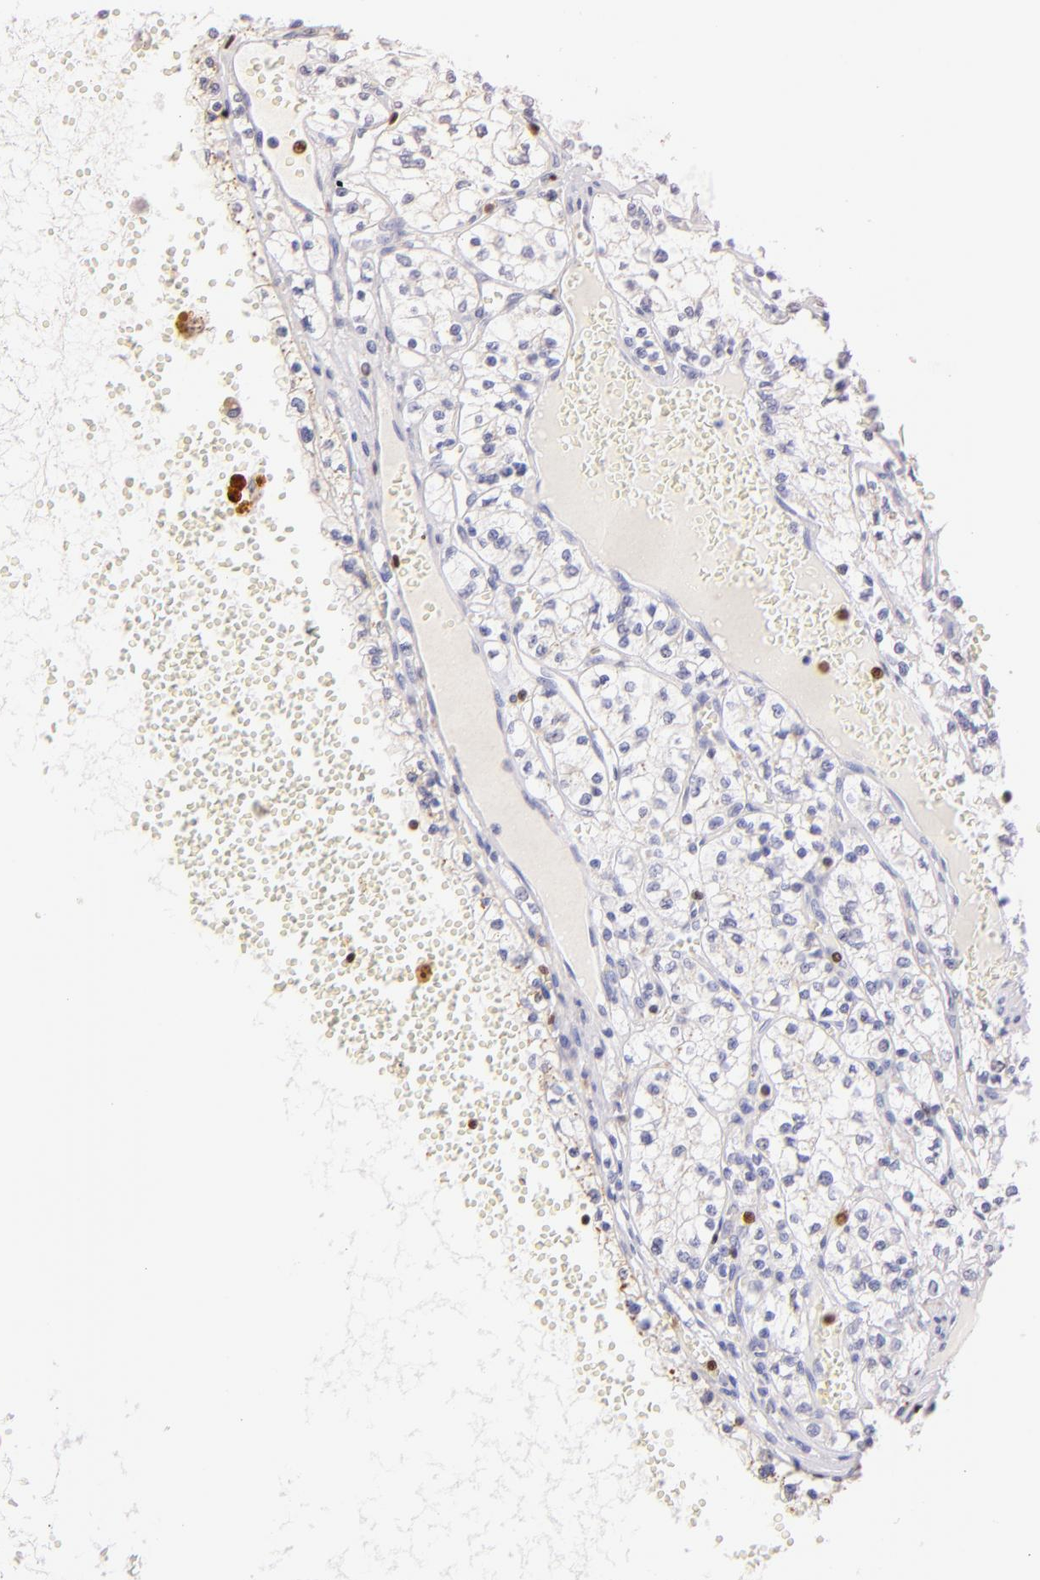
{"staining": {"intensity": "weak", "quantity": "25%-75%", "location": "cytoplasmic/membranous"}, "tissue": "renal cancer", "cell_type": "Tumor cells", "image_type": "cancer", "snomed": [{"axis": "morphology", "description": "Adenocarcinoma, NOS"}, {"axis": "topography", "description": "Kidney"}], "caption": "Renal cancer stained for a protein demonstrates weak cytoplasmic/membranous positivity in tumor cells.", "gene": "ZAP70", "patient": {"sex": "male", "age": 61}}